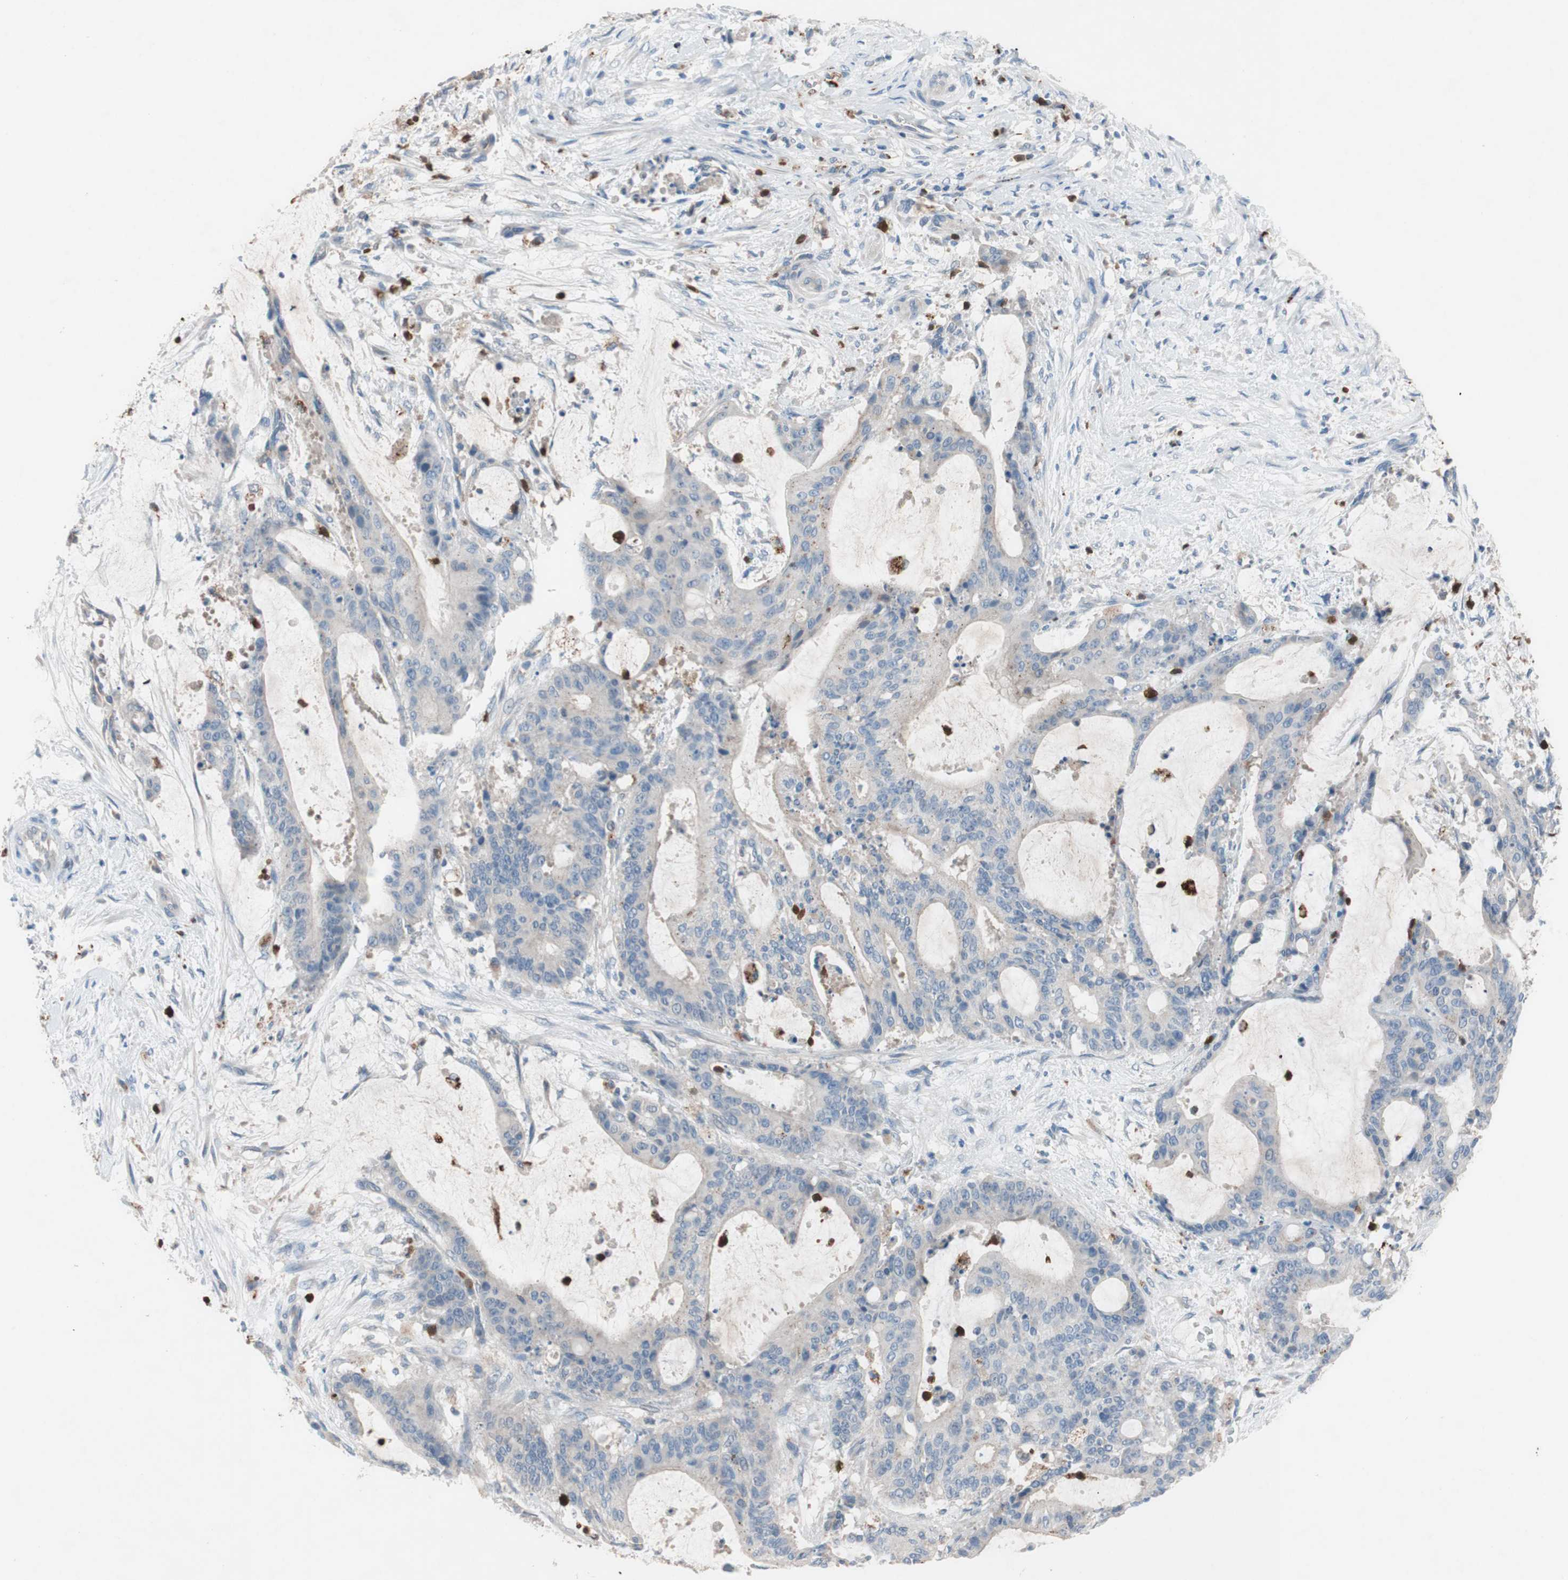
{"staining": {"intensity": "weak", "quantity": "25%-75%", "location": "cytoplasmic/membranous"}, "tissue": "liver cancer", "cell_type": "Tumor cells", "image_type": "cancer", "snomed": [{"axis": "morphology", "description": "Cholangiocarcinoma"}, {"axis": "topography", "description": "Liver"}], "caption": "About 25%-75% of tumor cells in human cholangiocarcinoma (liver) show weak cytoplasmic/membranous protein staining as visualized by brown immunohistochemical staining.", "gene": "CLEC4D", "patient": {"sex": "female", "age": 73}}